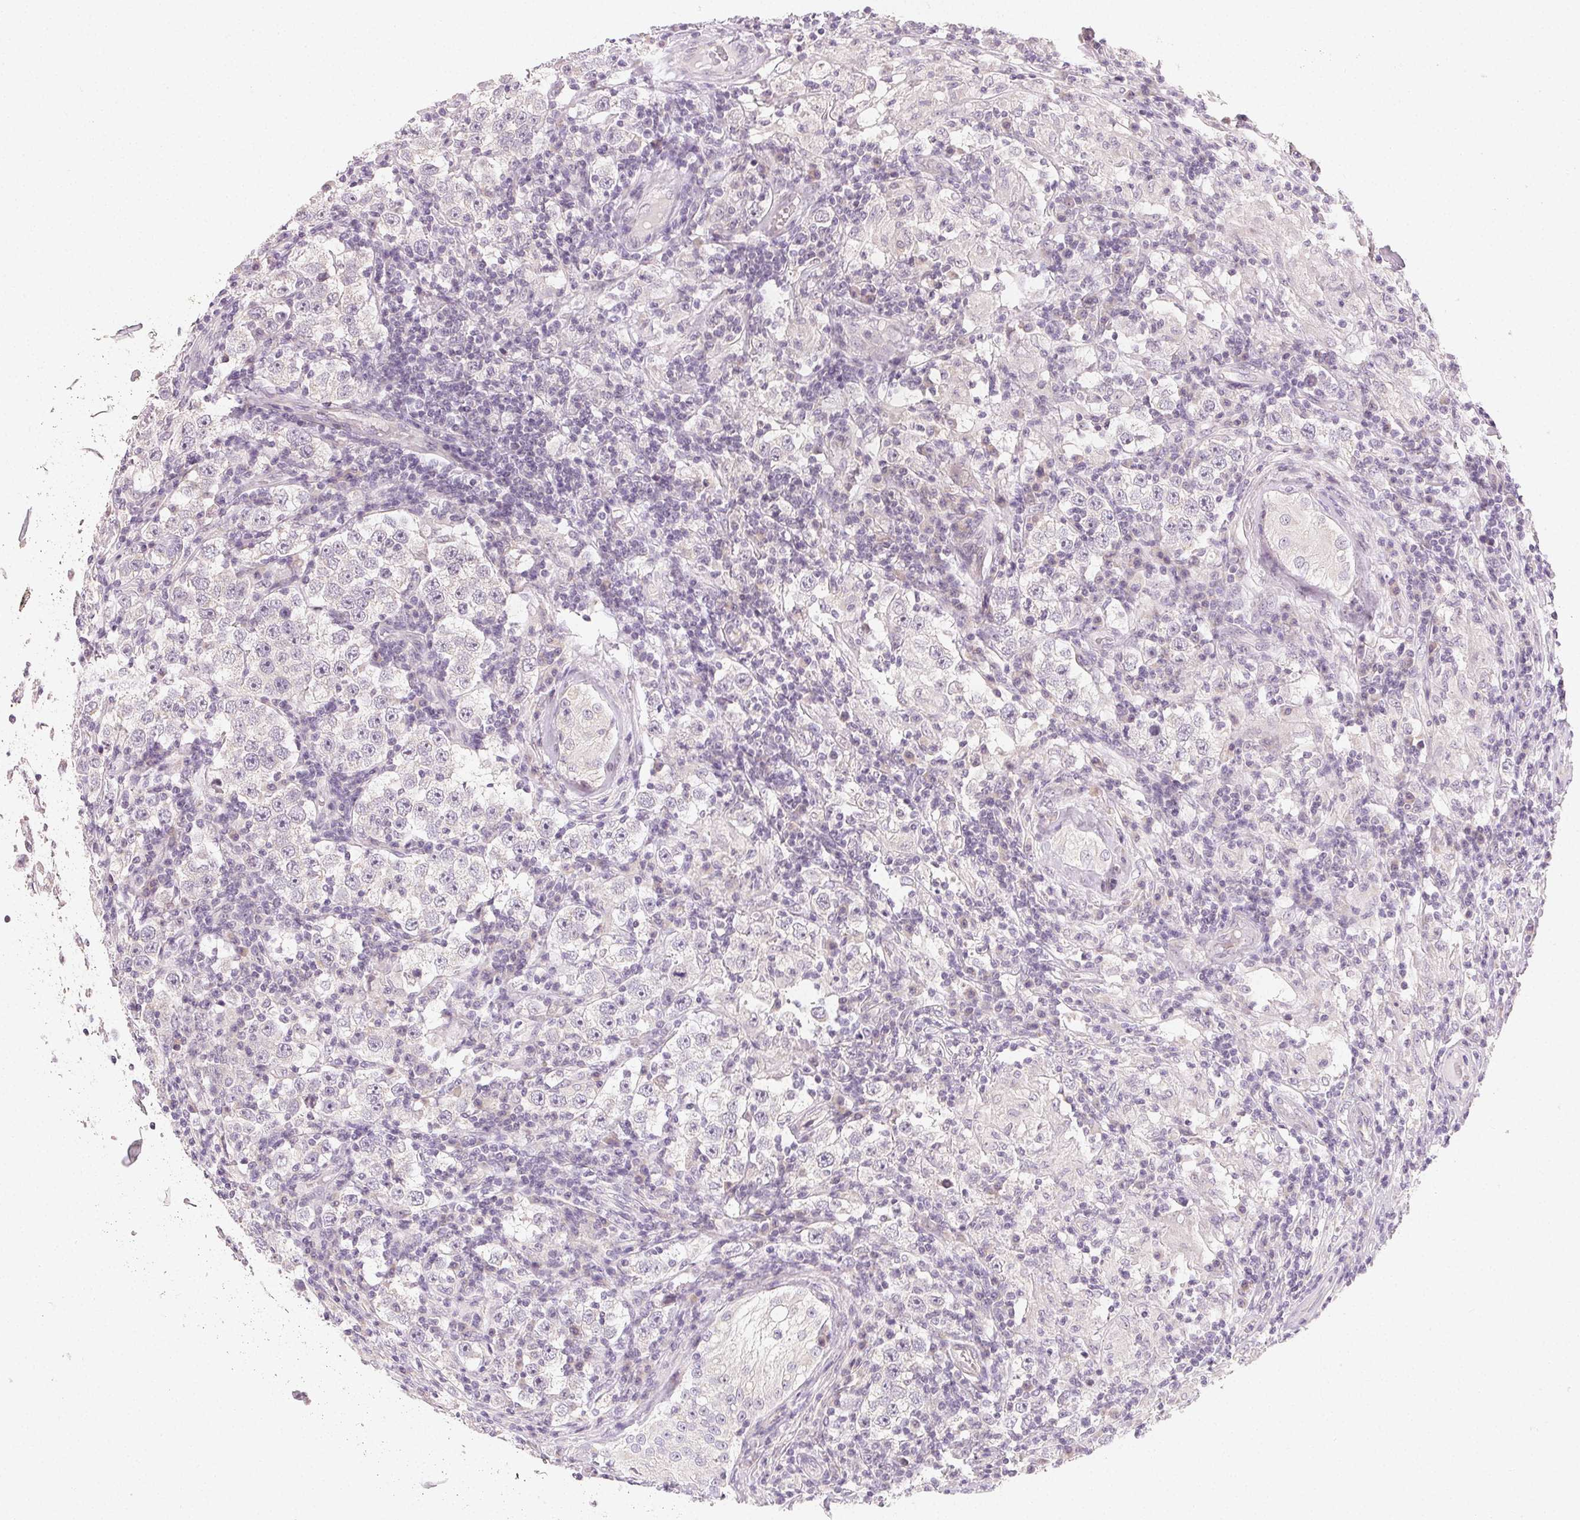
{"staining": {"intensity": "negative", "quantity": "none", "location": "none"}, "tissue": "urothelial cancer", "cell_type": "Tumor cells", "image_type": "cancer", "snomed": [{"axis": "morphology", "description": "Normal tissue, NOS"}, {"axis": "morphology", "description": "Urothelial carcinoma, High grade"}, {"axis": "morphology", "description": "Seminoma, NOS"}, {"axis": "morphology", "description": "Carcinoma, Embryonal, NOS"}, {"axis": "topography", "description": "Urinary bladder"}, {"axis": "topography", "description": "Testis"}], "caption": "Micrograph shows no significant protein positivity in tumor cells of urothelial cancer.", "gene": "MYBL1", "patient": {"sex": "male", "age": 41}}